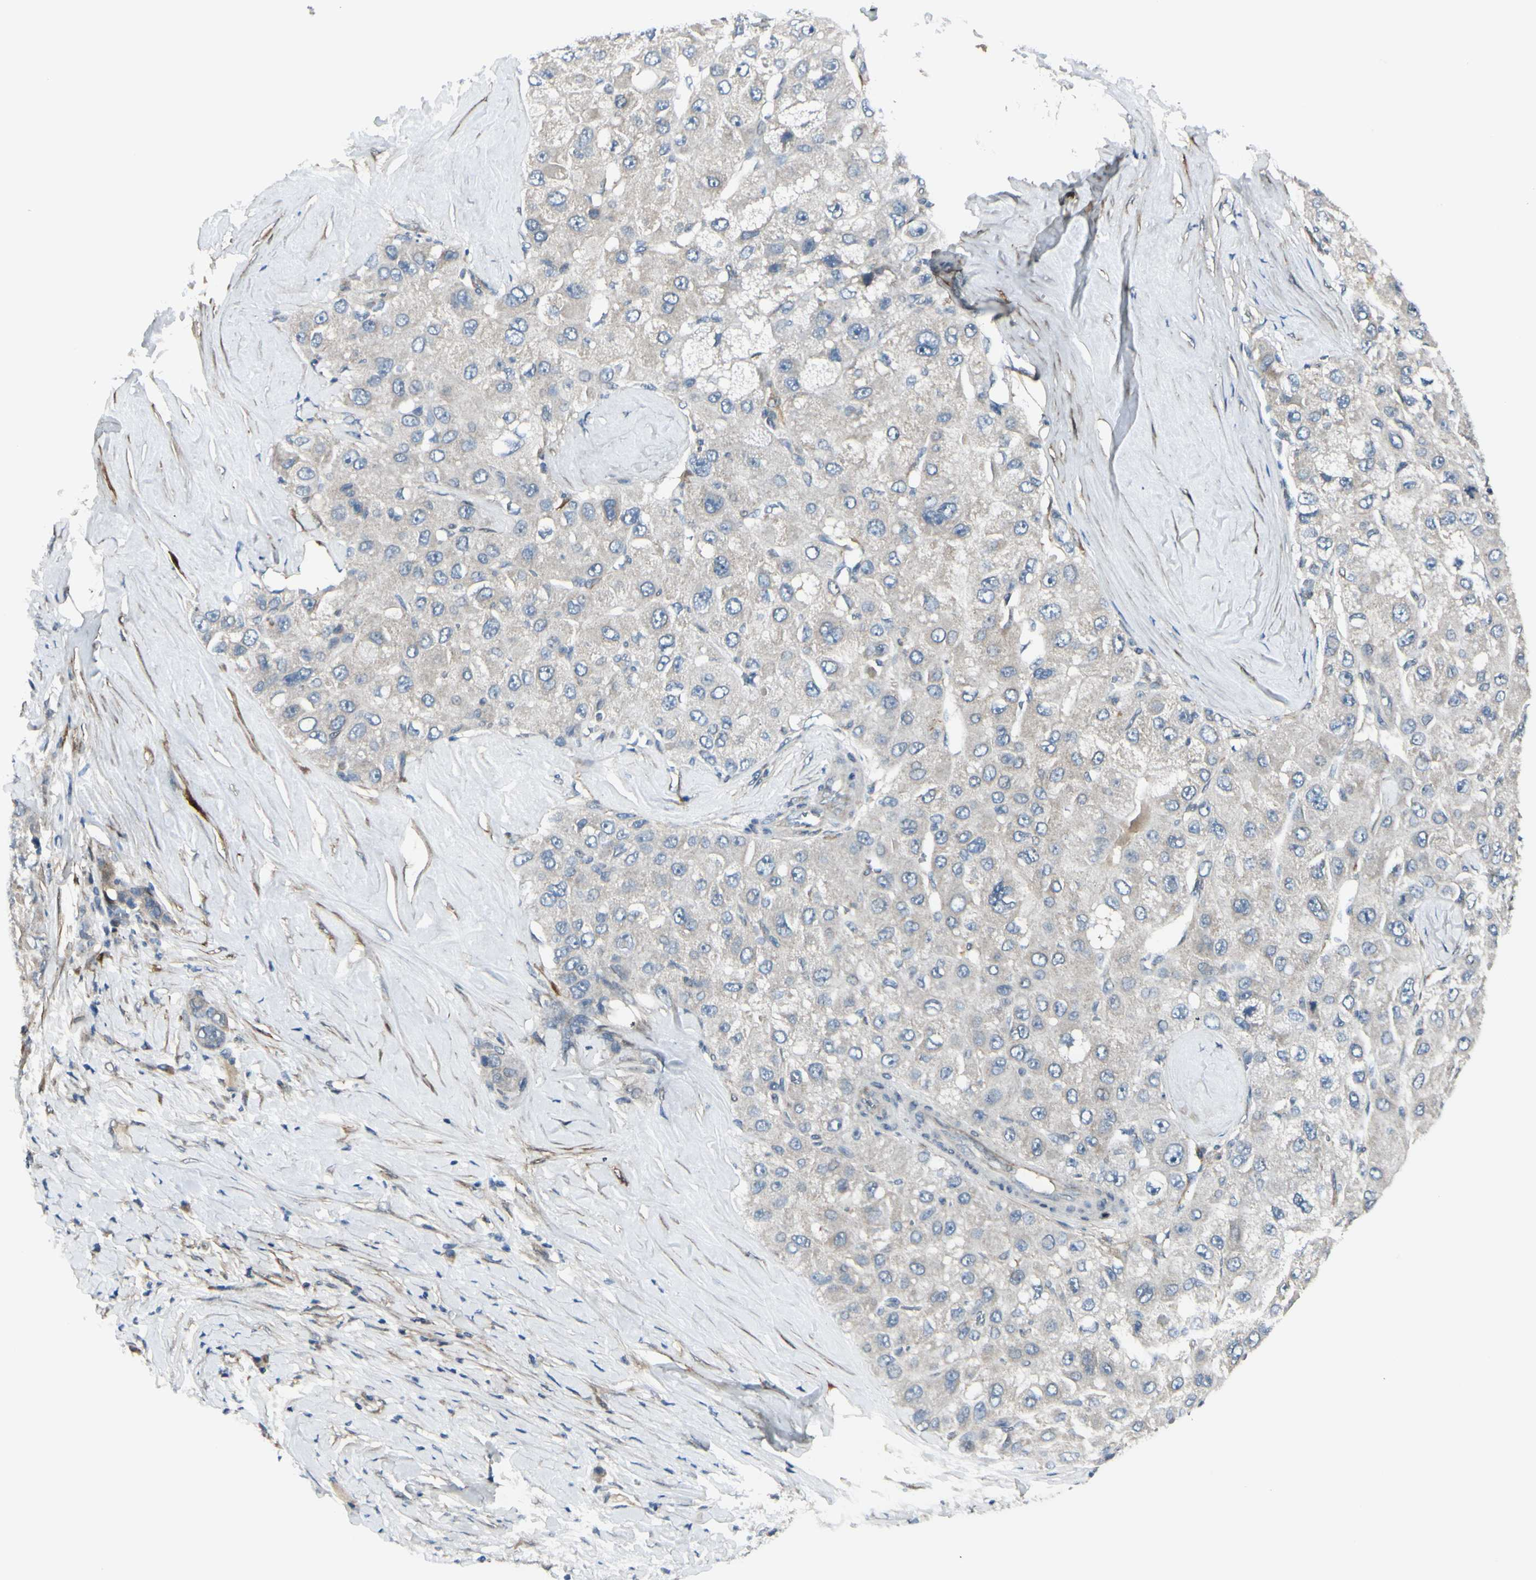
{"staining": {"intensity": "negative", "quantity": "none", "location": "none"}, "tissue": "liver cancer", "cell_type": "Tumor cells", "image_type": "cancer", "snomed": [{"axis": "morphology", "description": "Carcinoma, Hepatocellular, NOS"}, {"axis": "topography", "description": "Liver"}], "caption": "A high-resolution image shows immunohistochemistry staining of hepatocellular carcinoma (liver), which displays no significant staining in tumor cells.", "gene": "FHL2", "patient": {"sex": "male", "age": 80}}